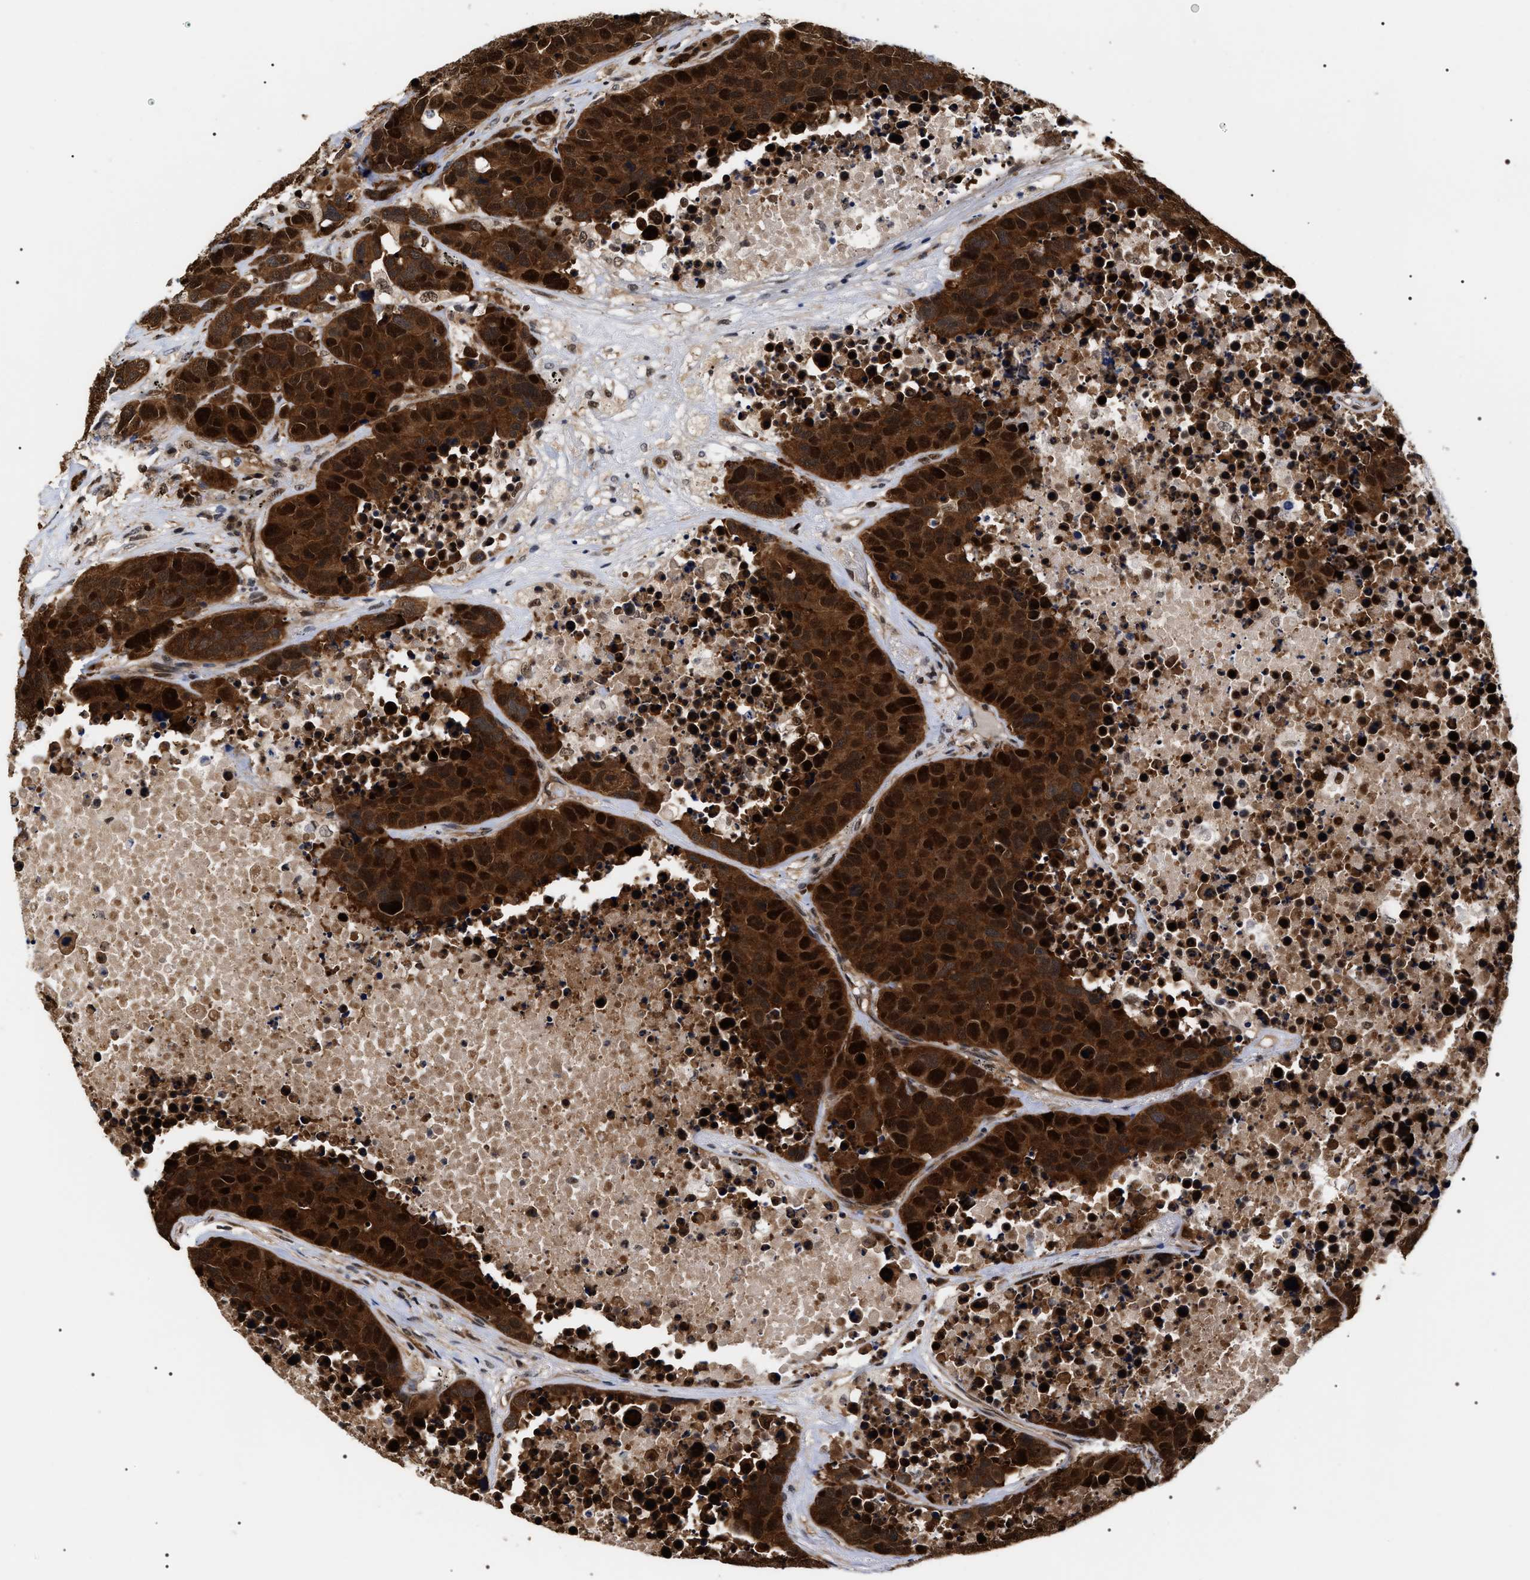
{"staining": {"intensity": "strong", "quantity": ">75%", "location": "cytoplasmic/membranous,nuclear"}, "tissue": "carcinoid", "cell_type": "Tumor cells", "image_type": "cancer", "snomed": [{"axis": "morphology", "description": "Carcinoid, malignant, NOS"}, {"axis": "topography", "description": "Lung"}], "caption": "DAB immunohistochemical staining of human malignant carcinoid reveals strong cytoplasmic/membranous and nuclear protein expression in about >75% of tumor cells.", "gene": "BAG6", "patient": {"sex": "male", "age": 60}}